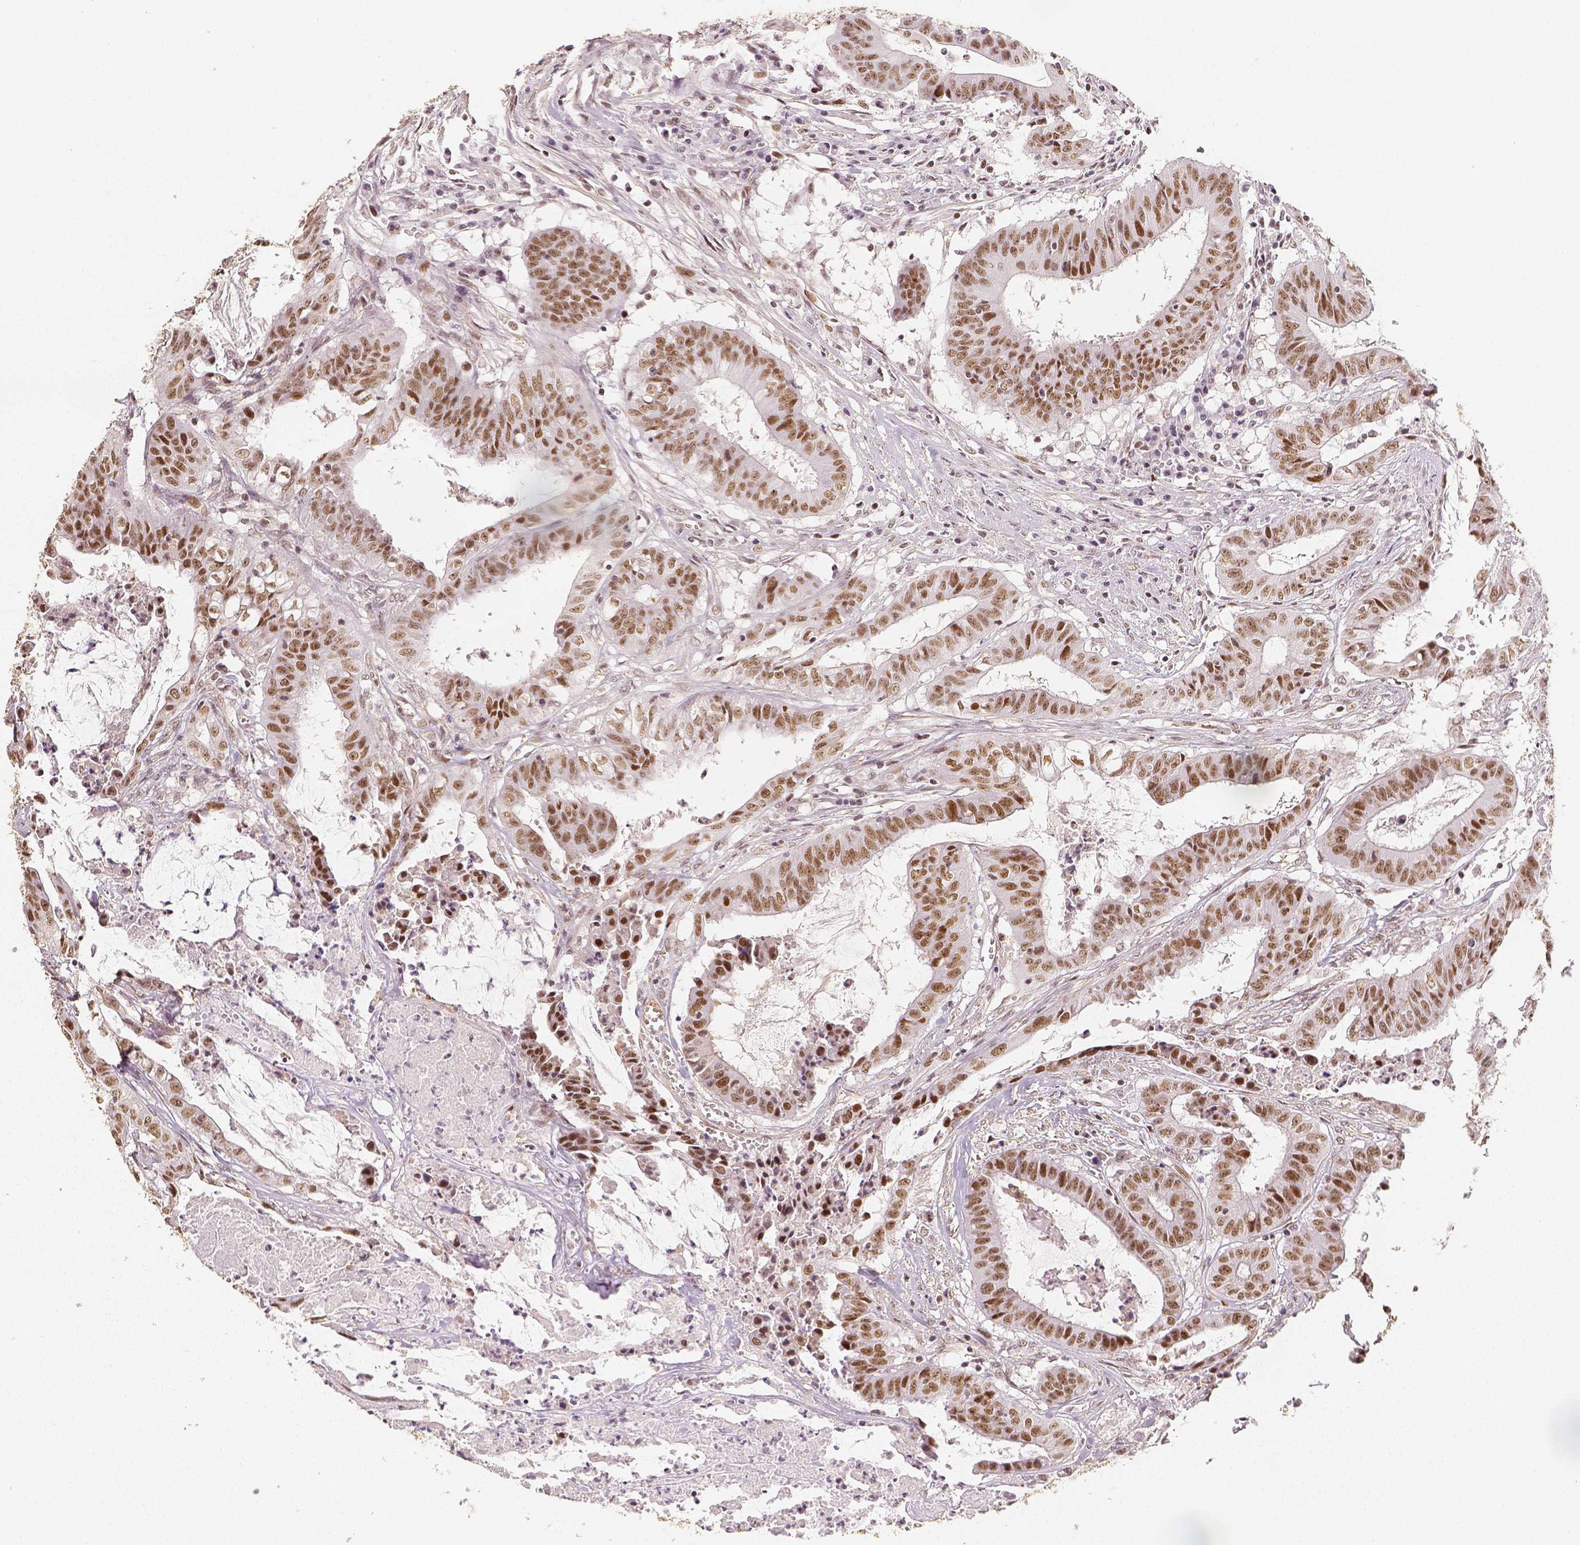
{"staining": {"intensity": "moderate", "quantity": ">75%", "location": "nuclear"}, "tissue": "colorectal cancer", "cell_type": "Tumor cells", "image_type": "cancer", "snomed": [{"axis": "morphology", "description": "Adenocarcinoma, NOS"}, {"axis": "topography", "description": "Colon"}], "caption": "DAB (3,3'-diaminobenzidine) immunohistochemical staining of human adenocarcinoma (colorectal) exhibits moderate nuclear protein expression in approximately >75% of tumor cells.", "gene": "HDAC1", "patient": {"sex": "male", "age": 33}}